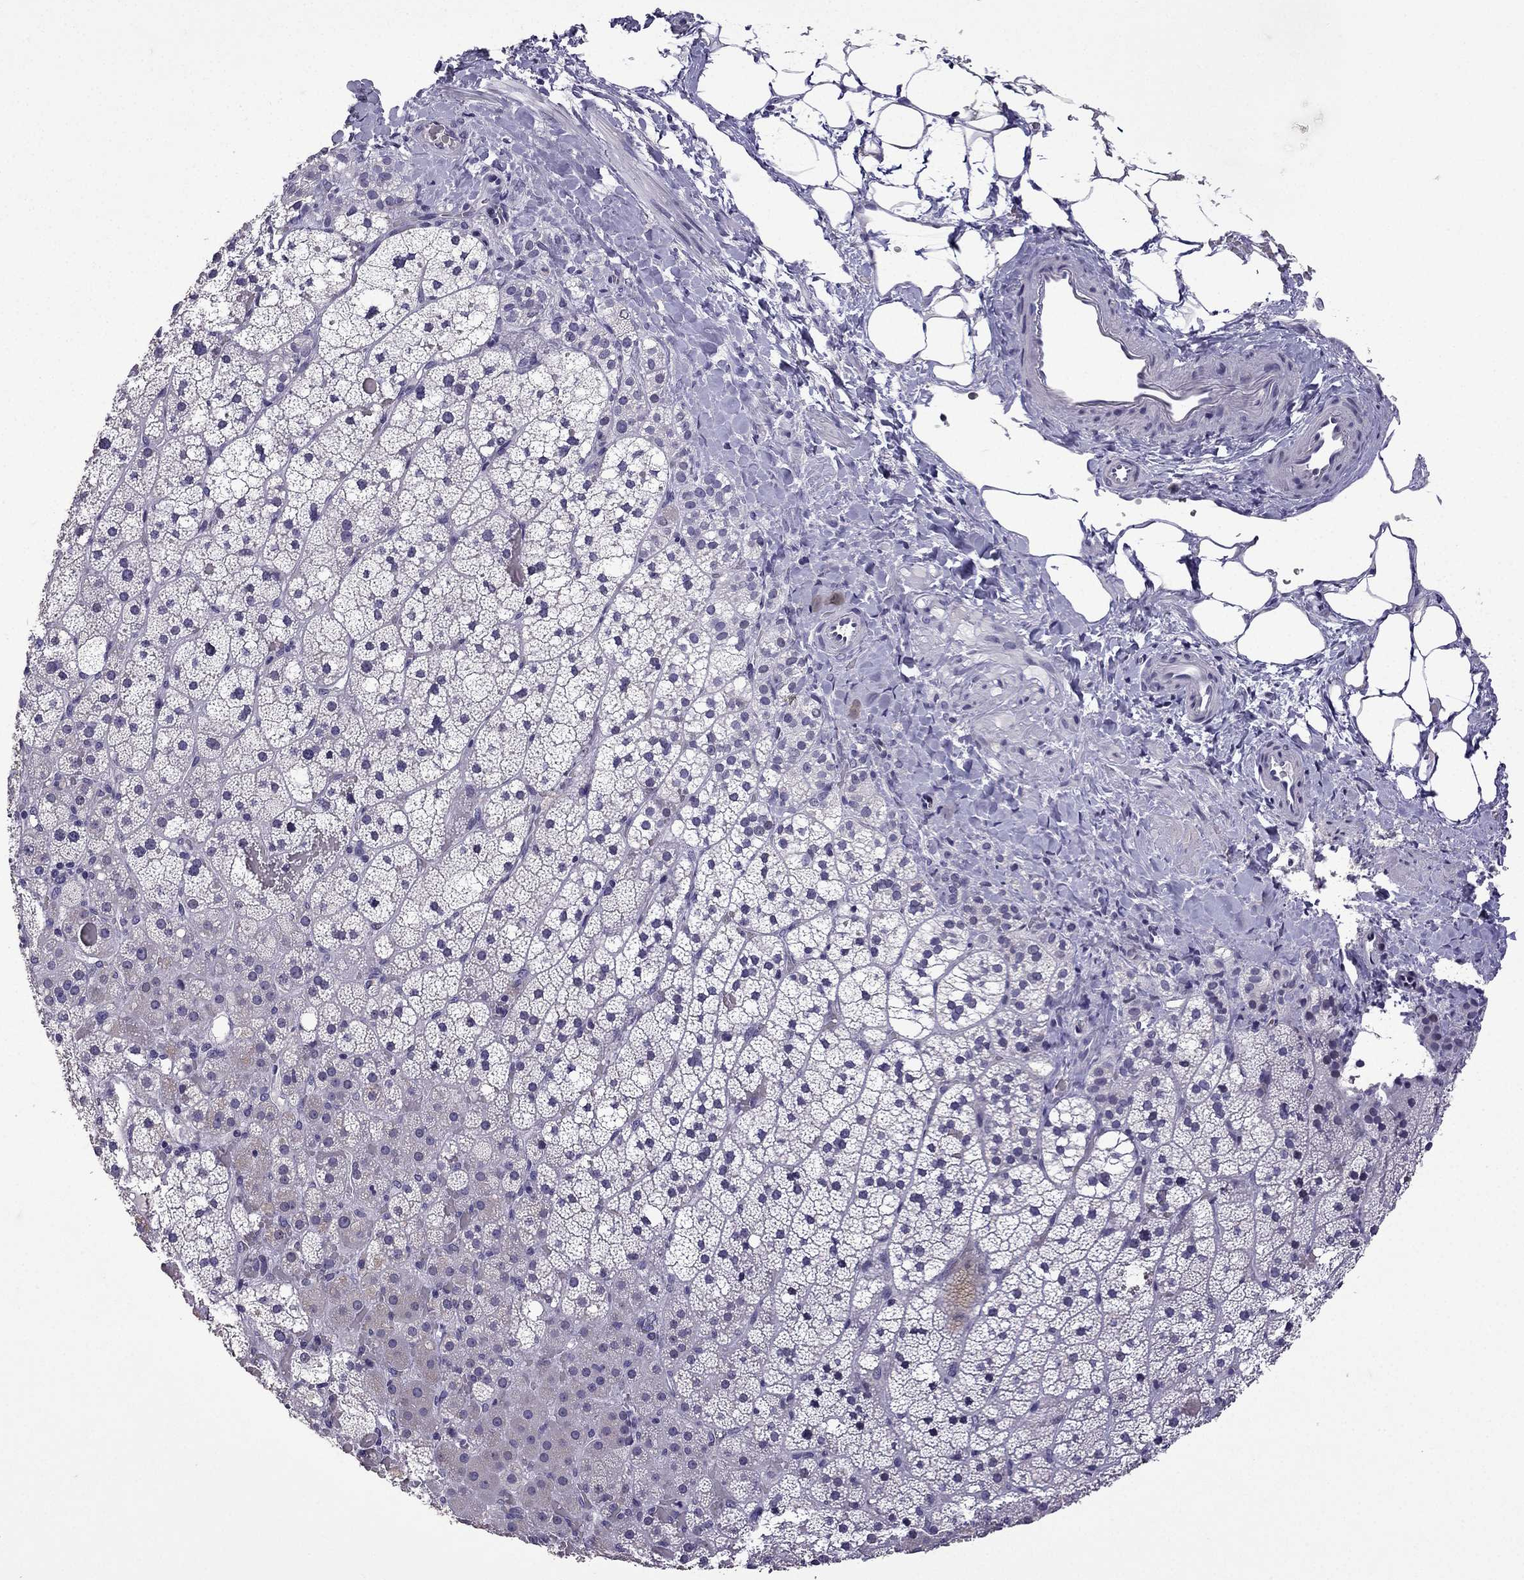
{"staining": {"intensity": "negative", "quantity": "none", "location": "none"}, "tissue": "adrenal gland", "cell_type": "Glandular cells", "image_type": "normal", "snomed": [{"axis": "morphology", "description": "Normal tissue, NOS"}, {"axis": "topography", "description": "Adrenal gland"}], "caption": "Immunohistochemistry (IHC) micrograph of benign human adrenal gland stained for a protein (brown), which shows no positivity in glandular cells. (Brightfield microscopy of DAB IHC at high magnification).", "gene": "TTN", "patient": {"sex": "male", "age": 53}}